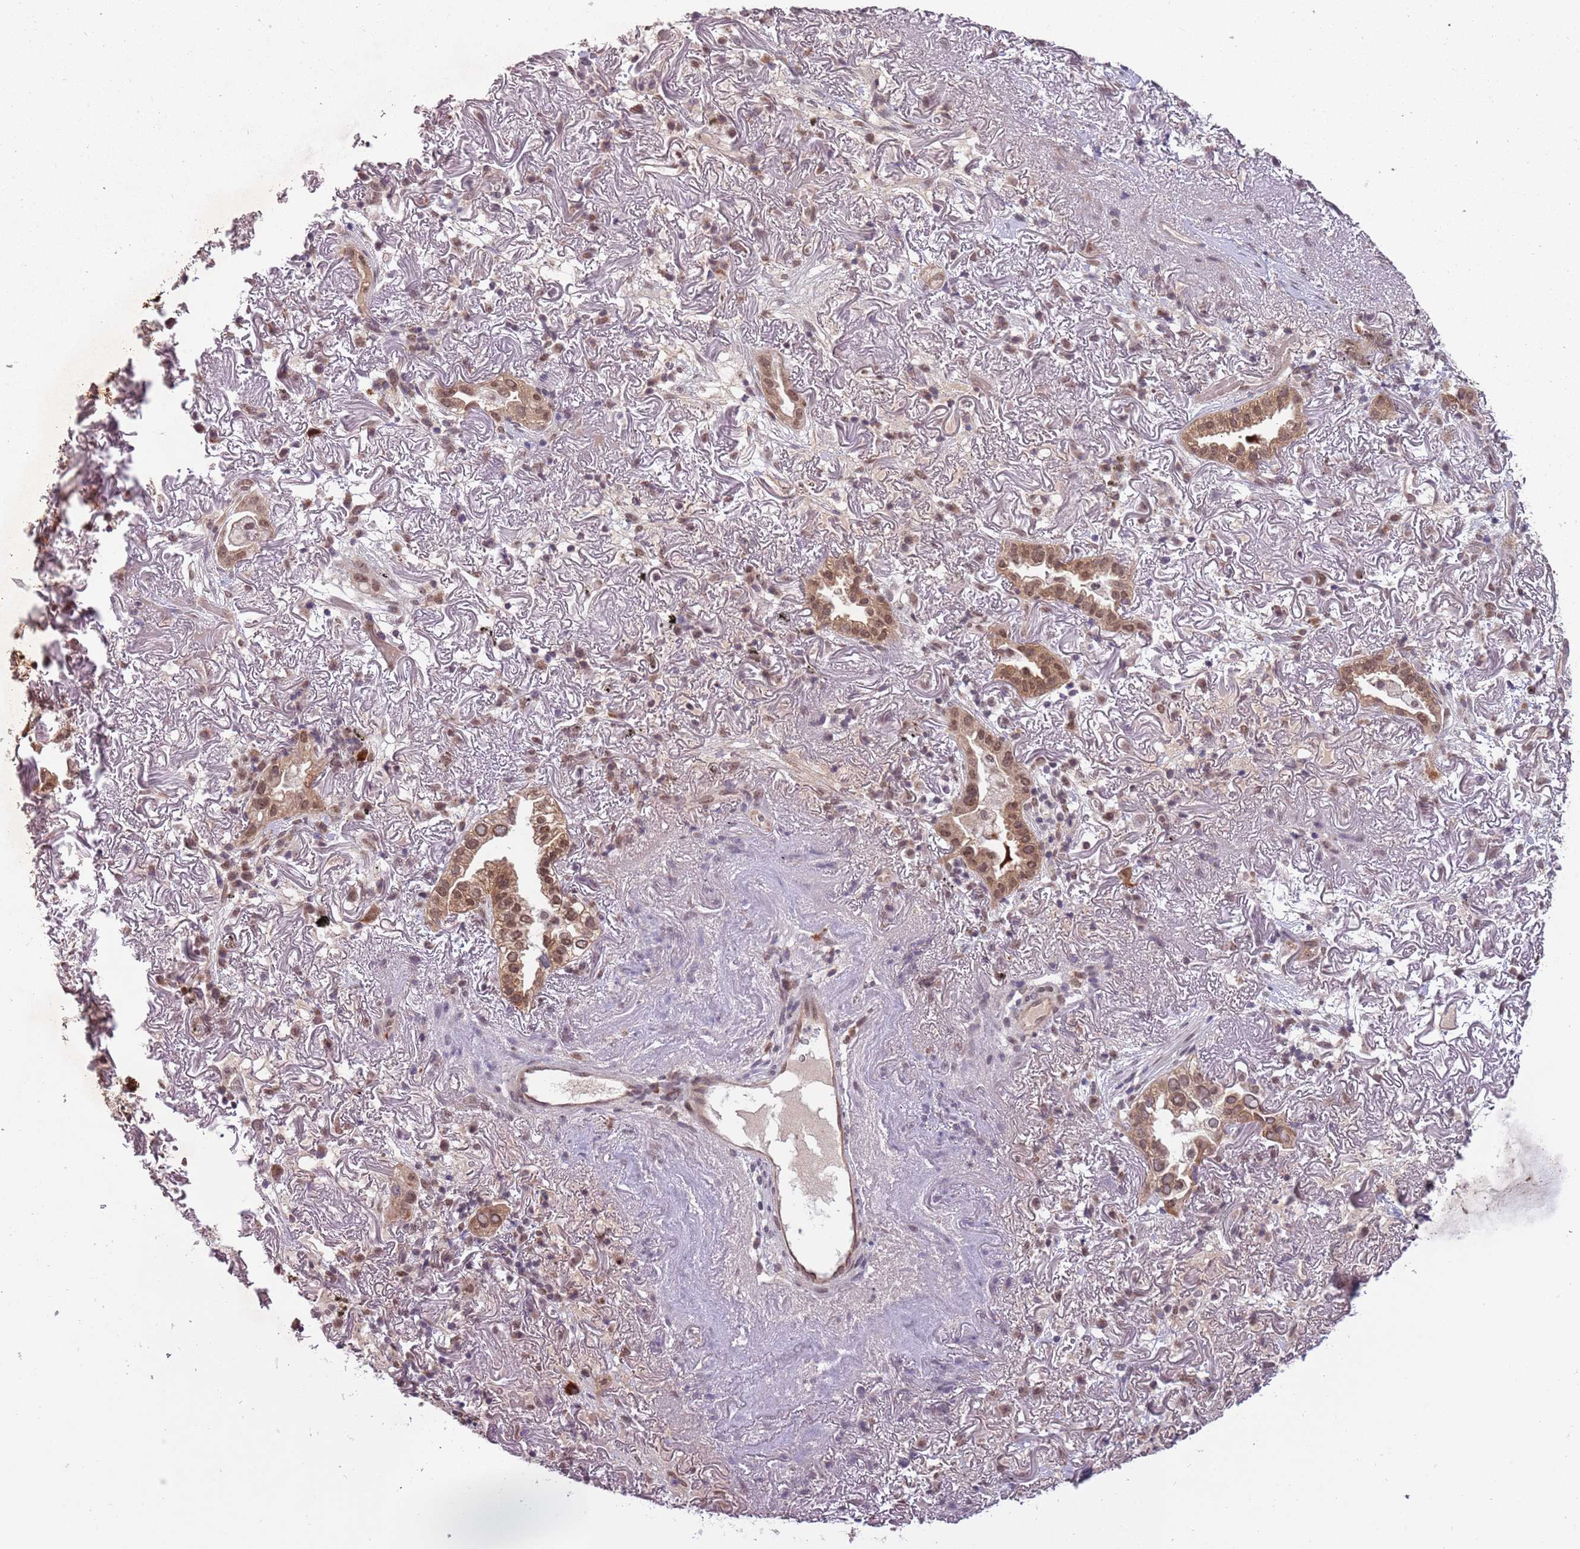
{"staining": {"intensity": "strong", "quantity": ">75%", "location": "cytoplasmic/membranous,nuclear"}, "tissue": "lung cancer", "cell_type": "Tumor cells", "image_type": "cancer", "snomed": [{"axis": "morphology", "description": "Adenocarcinoma, NOS"}, {"axis": "topography", "description": "Lung"}], "caption": "About >75% of tumor cells in adenocarcinoma (lung) exhibit strong cytoplasmic/membranous and nuclear protein positivity as visualized by brown immunohistochemical staining.", "gene": "FAM120AOS", "patient": {"sex": "female", "age": 69}}